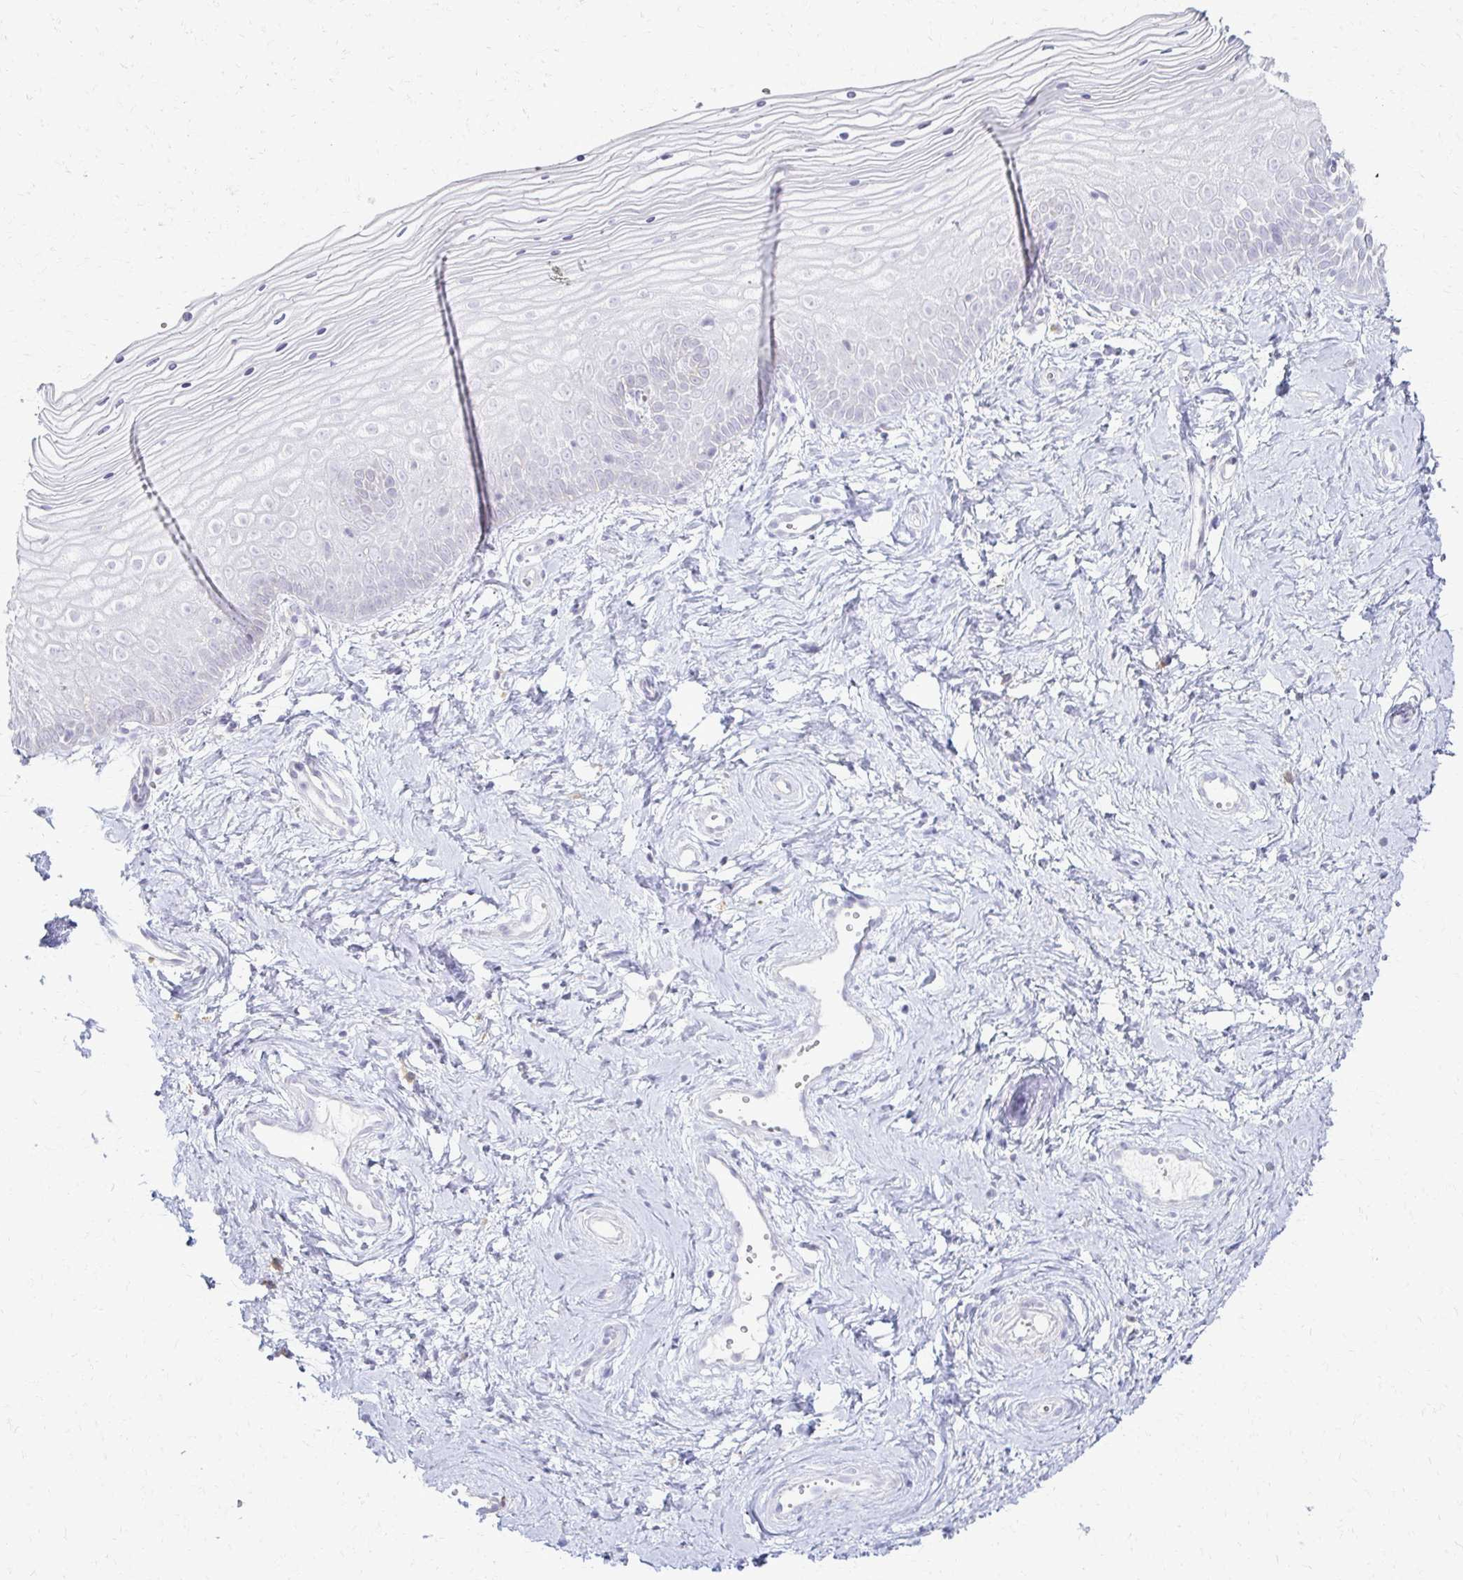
{"staining": {"intensity": "negative", "quantity": "none", "location": "none"}, "tissue": "vagina", "cell_type": "Squamous epithelial cells", "image_type": "normal", "snomed": [{"axis": "morphology", "description": "Normal tissue, NOS"}, {"axis": "topography", "description": "Vagina"}], "caption": "Unremarkable vagina was stained to show a protein in brown. There is no significant expression in squamous epithelial cells. (Brightfield microscopy of DAB immunohistochemistry at high magnification).", "gene": "FCGR2A", "patient": {"sex": "female", "age": 38}}